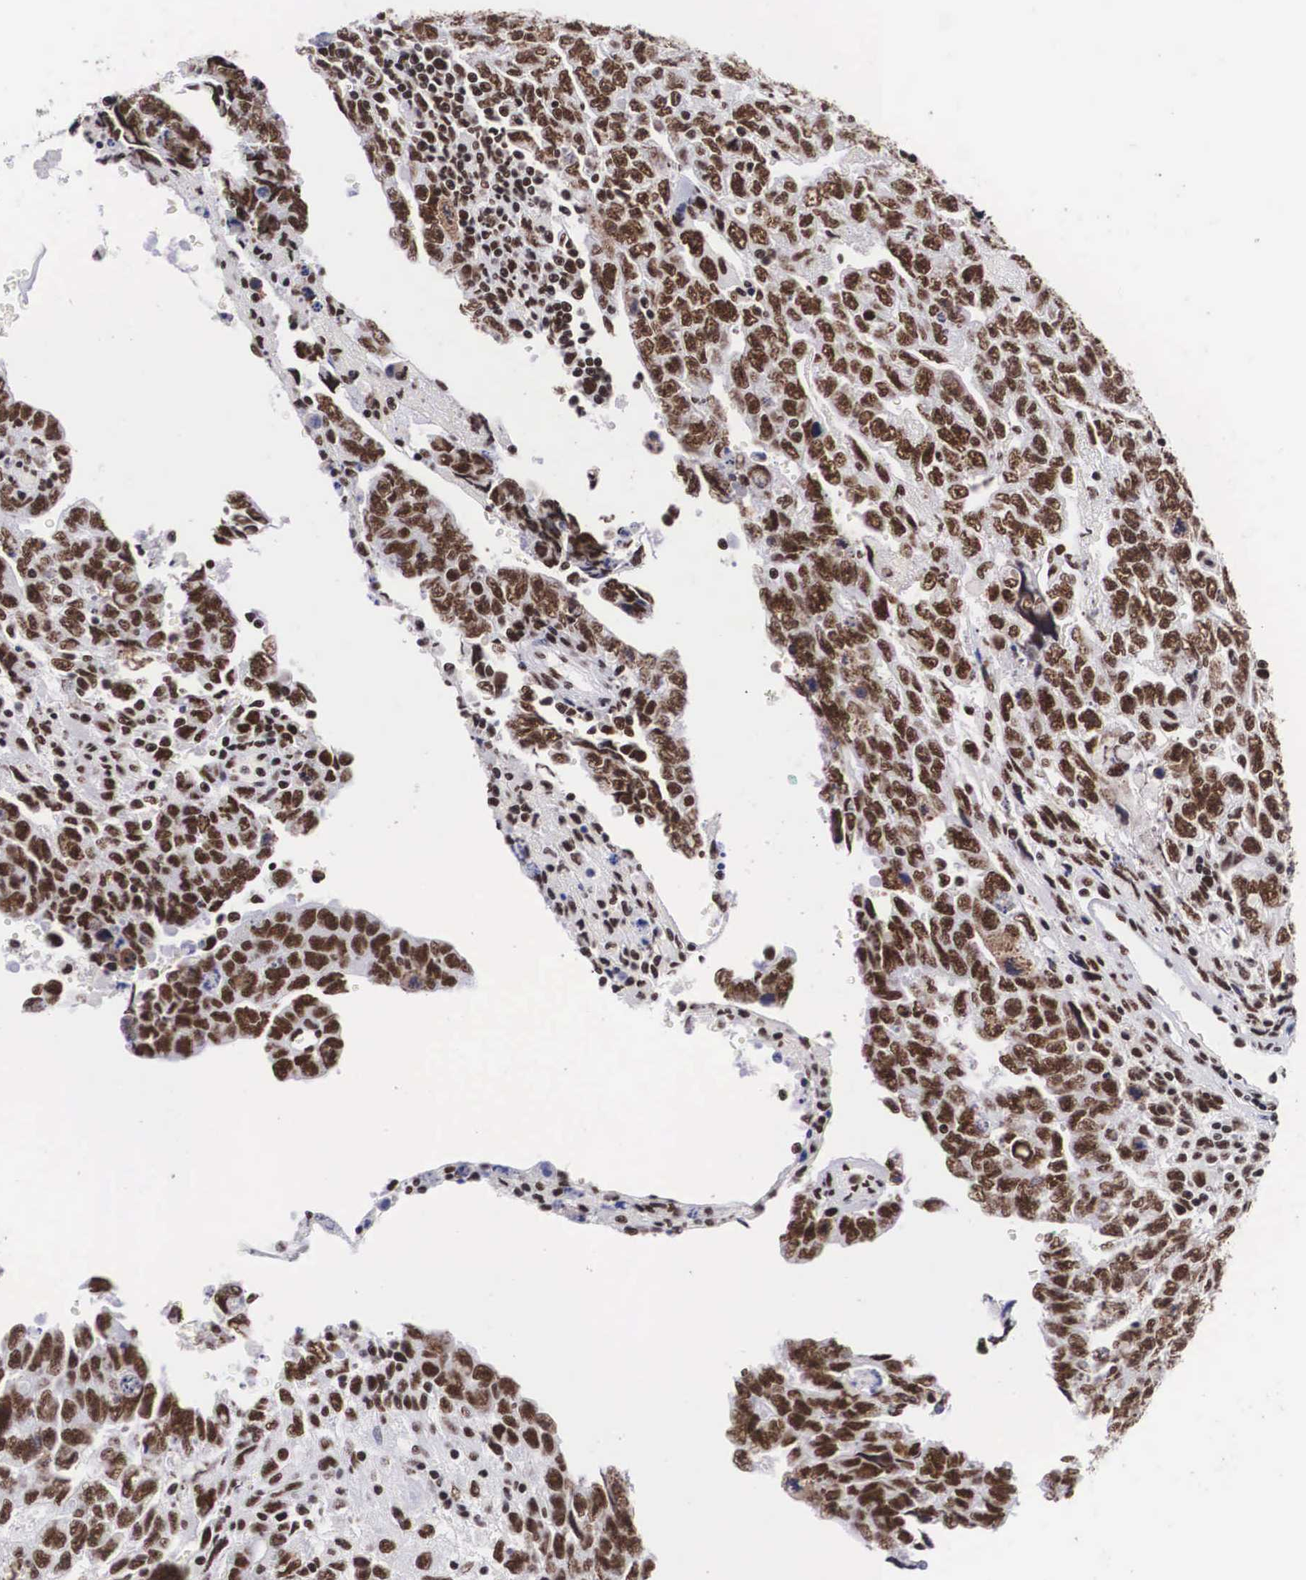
{"staining": {"intensity": "moderate", "quantity": ">75%", "location": "nuclear"}, "tissue": "testis cancer", "cell_type": "Tumor cells", "image_type": "cancer", "snomed": [{"axis": "morphology", "description": "Carcinoma, Embryonal, NOS"}, {"axis": "topography", "description": "Testis"}], "caption": "This is a photomicrograph of IHC staining of testis cancer (embryonal carcinoma), which shows moderate expression in the nuclear of tumor cells.", "gene": "SF3A1", "patient": {"sex": "male", "age": 28}}